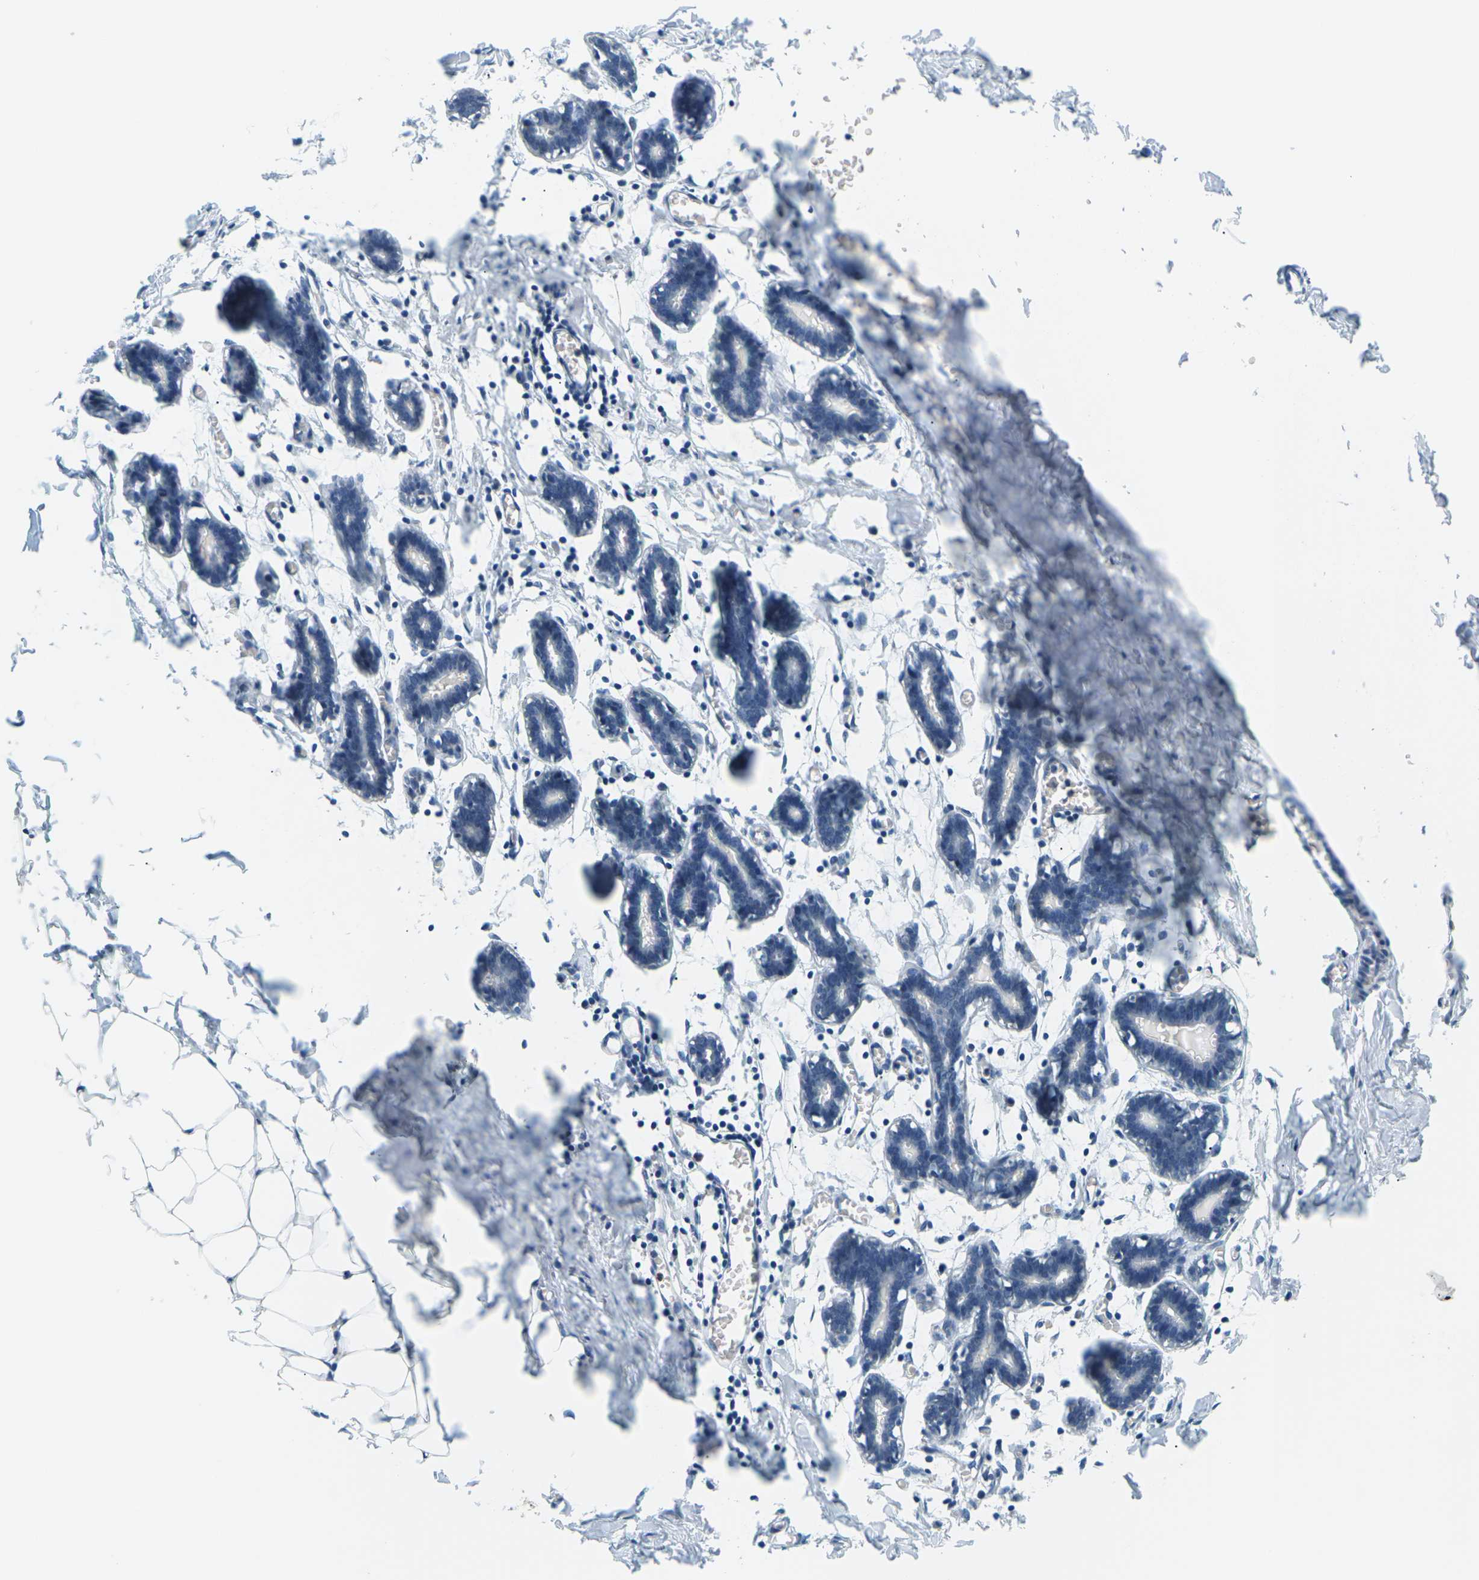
{"staining": {"intensity": "negative", "quantity": "none", "location": "none"}, "tissue": "breast", "cell_type": "Adipocytes", "image_type": "normal", "snomed": [{"axis": "morphology", "description": "Normal tissue, NOS"}, {"axis": "topography", "description": "Breast"}], "caption": "Breast was stained to show a protein in brown. There is no significant positivity in adipocytes.", "gene": "SOCS6", "patient": {"sex": "female", "age": 27}}